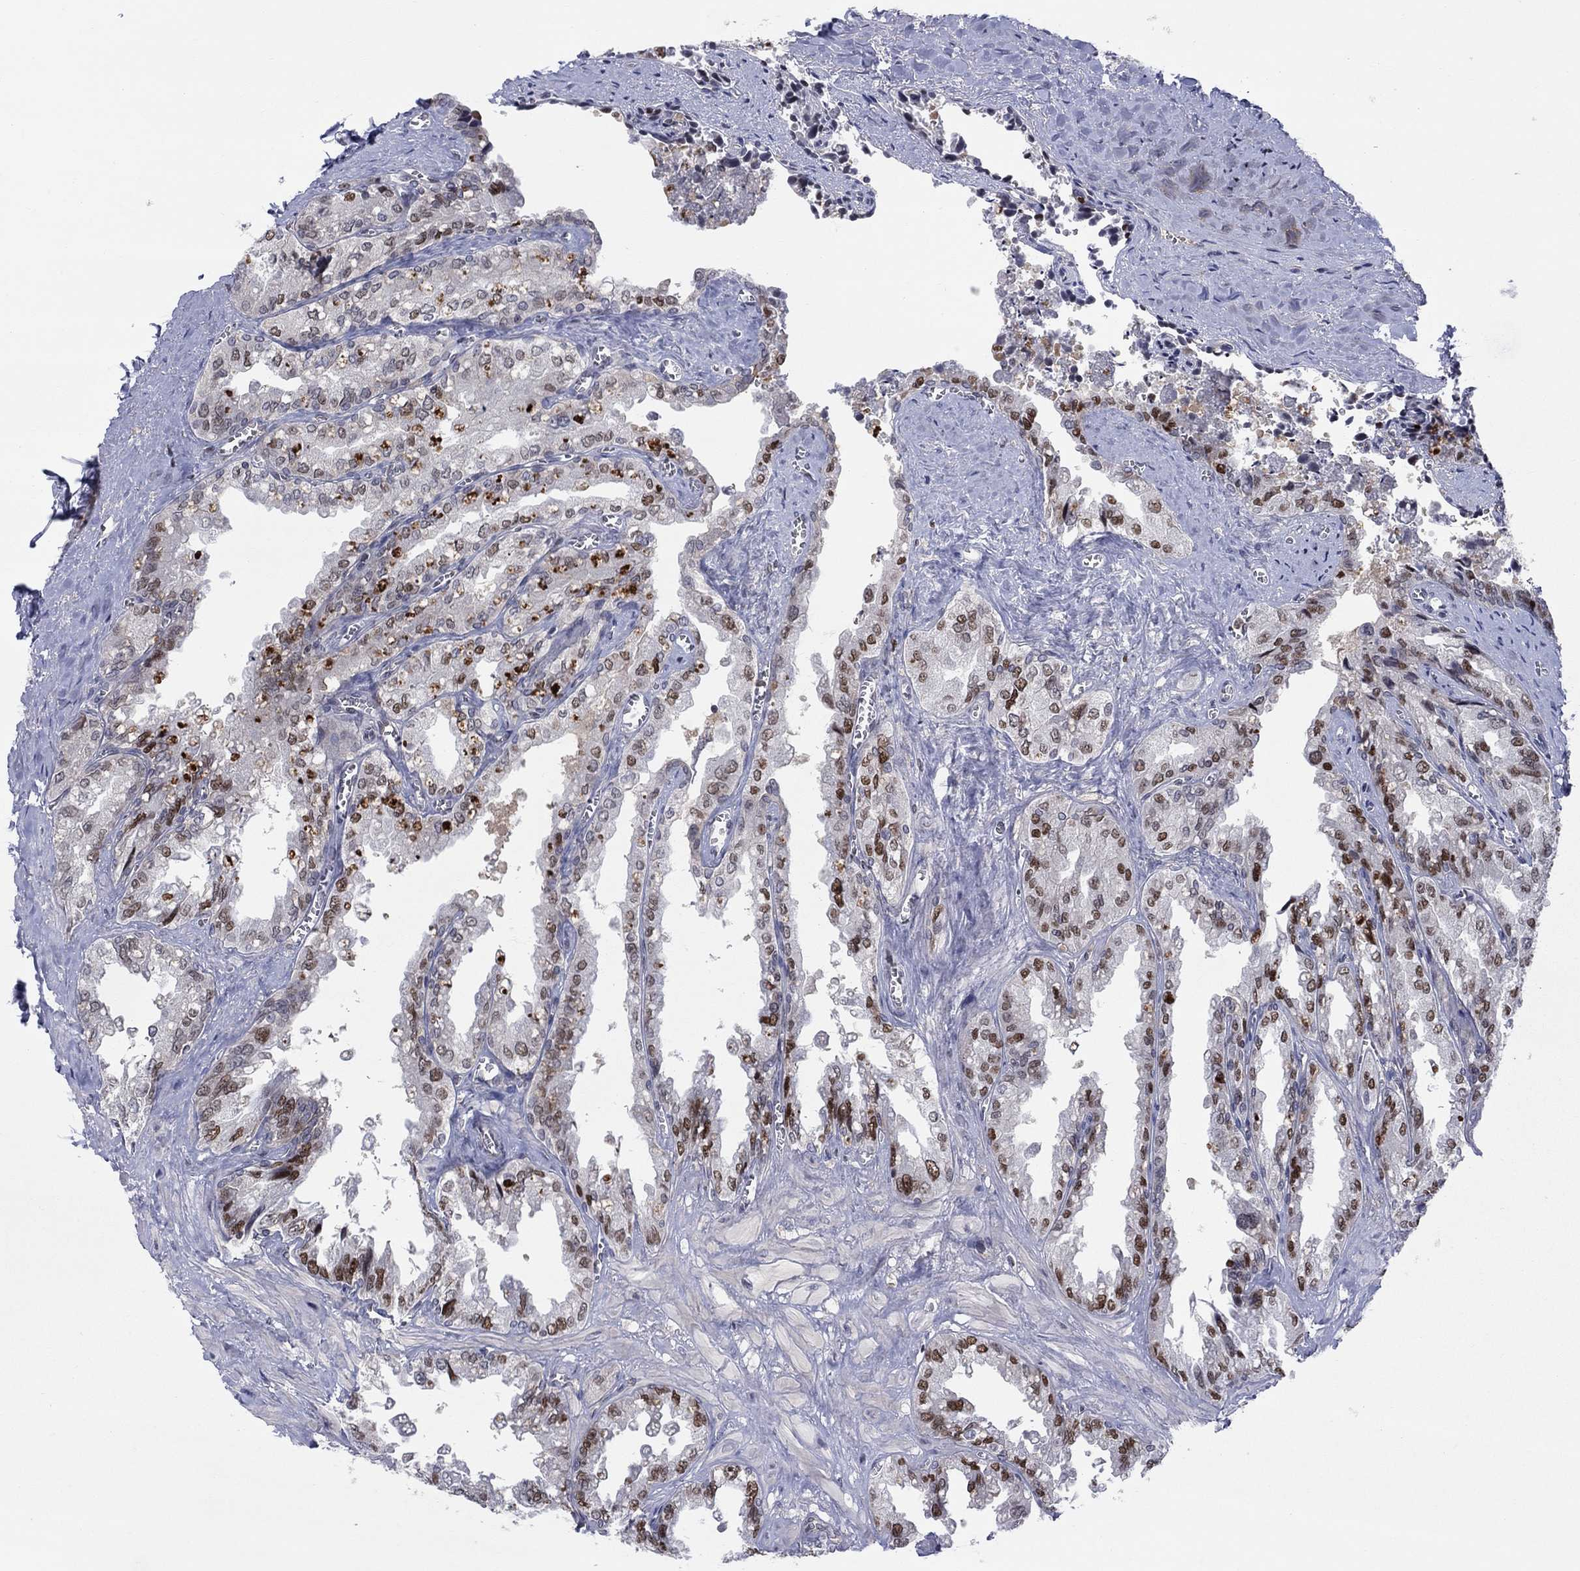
{"staining": {"intensity": "strong", "quantity": "25%-75%", "location": "nuclear"}, "tissue": "seminal vesicle", "cell_type": "Glandular cells", "image_type": "normal", "snomed": [{"axis": "morphology", "description": "Normal tissue, NOS"}, {"axis": "topography", "description": "Seminal veicle"}], "caption": "The immunohistochemical stain highlights strong nuclear staining in glandular cells of unremarkable seminal vesicle. The protein of interest is shown in brown color, while the nuclei are stained blue.", "gene": "ZNHIT3", "patient": {"sex": "male", "age": 67}}